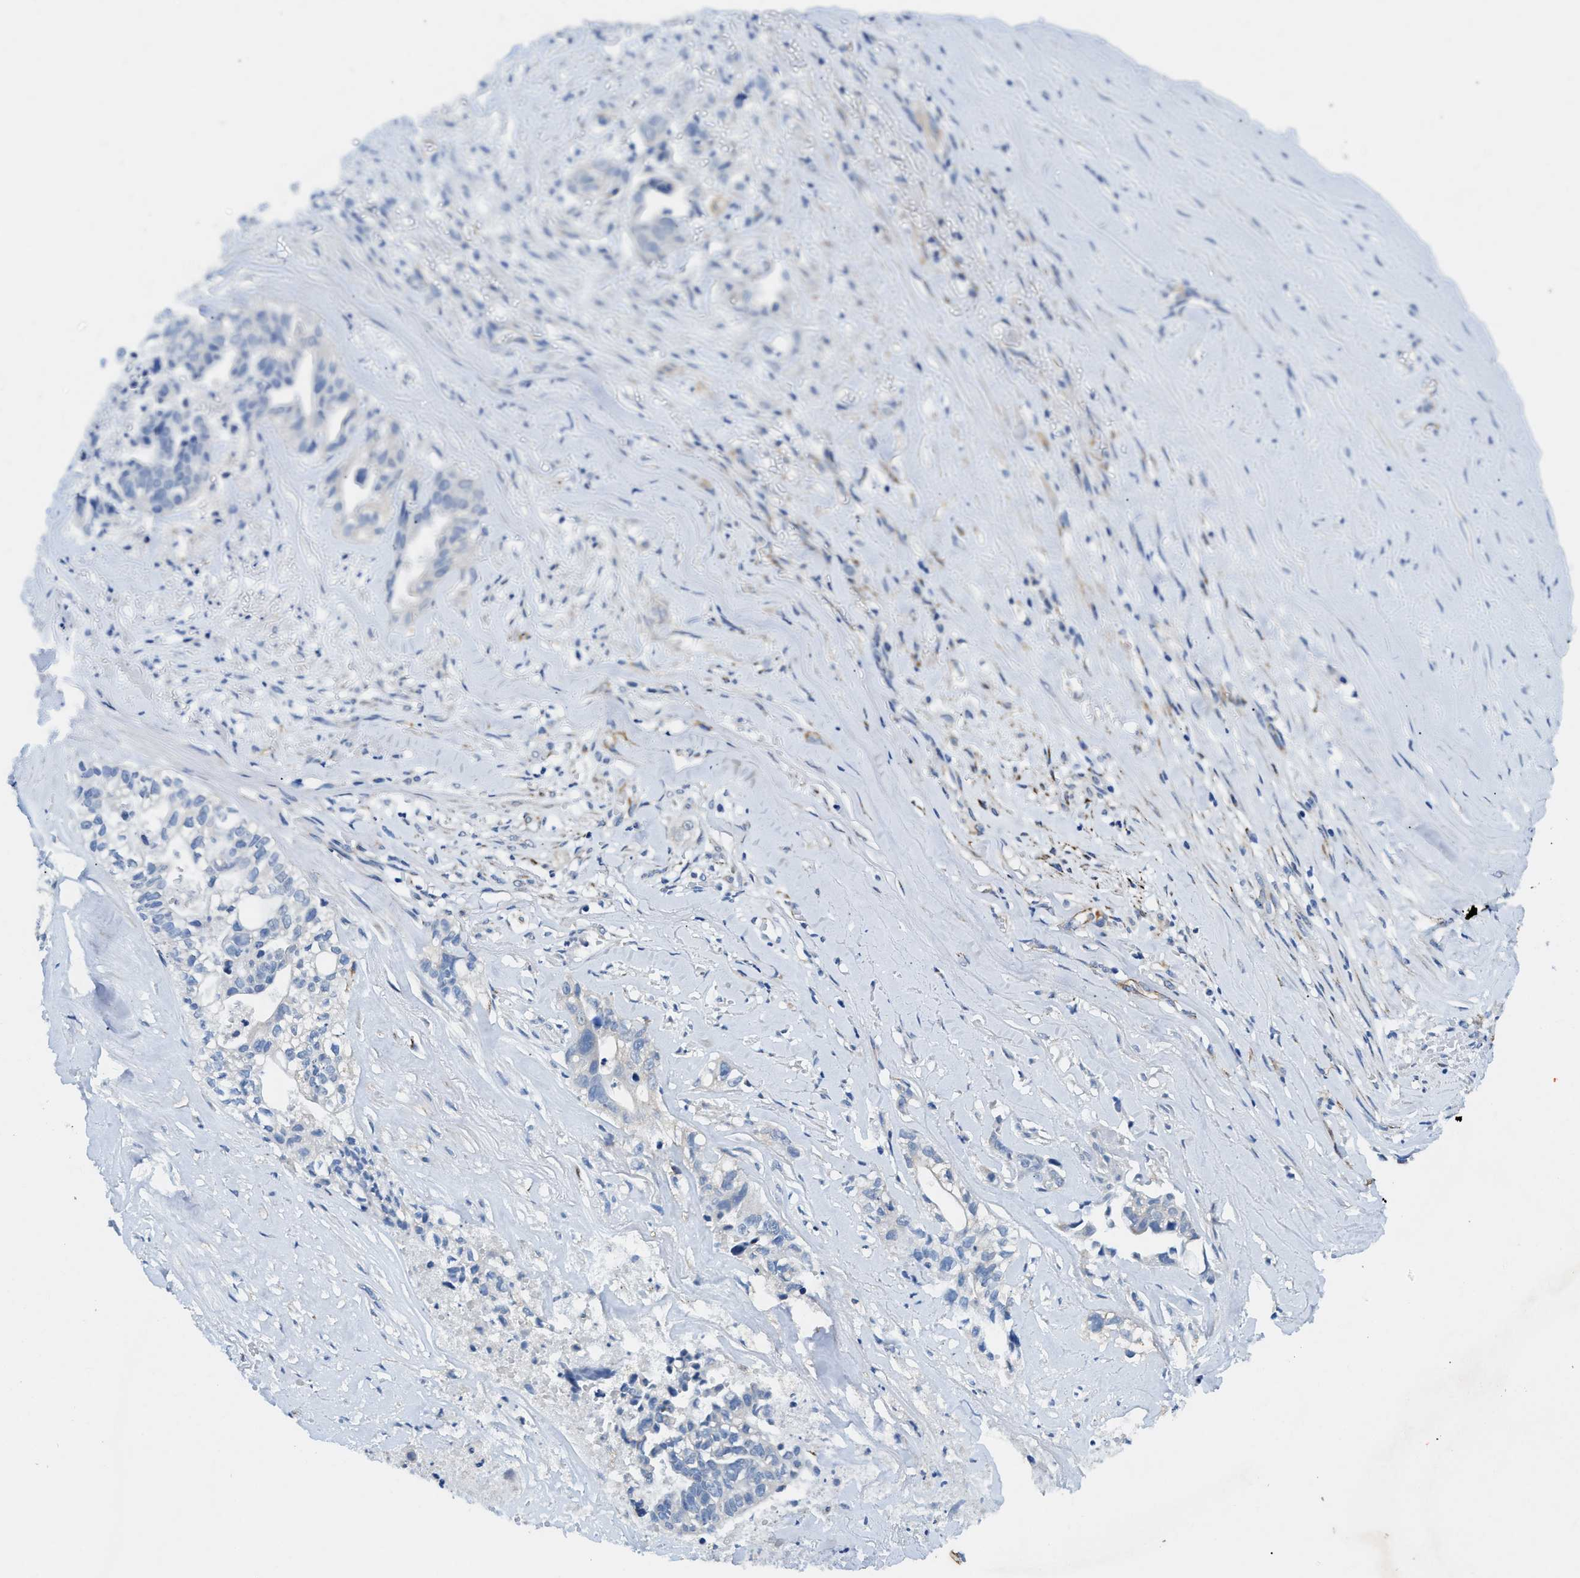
{"staining": {"intensity": "negative", "quantity": "none", "location": "none"}, "tissue": "liver cancer", "cell_type": "Tumor cells", "image_type": "cancer", "snomed": [{"axis": "morphology", "description": "Cholangiocarcinoma"}, {"axis": "topography", "description": "Liver"}], "caption": "Tumor cells show no significant protein expression in liver cholangiocarcinoma. (DAB immunohistochemistry, high magnification).", "gene": "CDK15", "patient": {"sex": "female", "age": 70}}